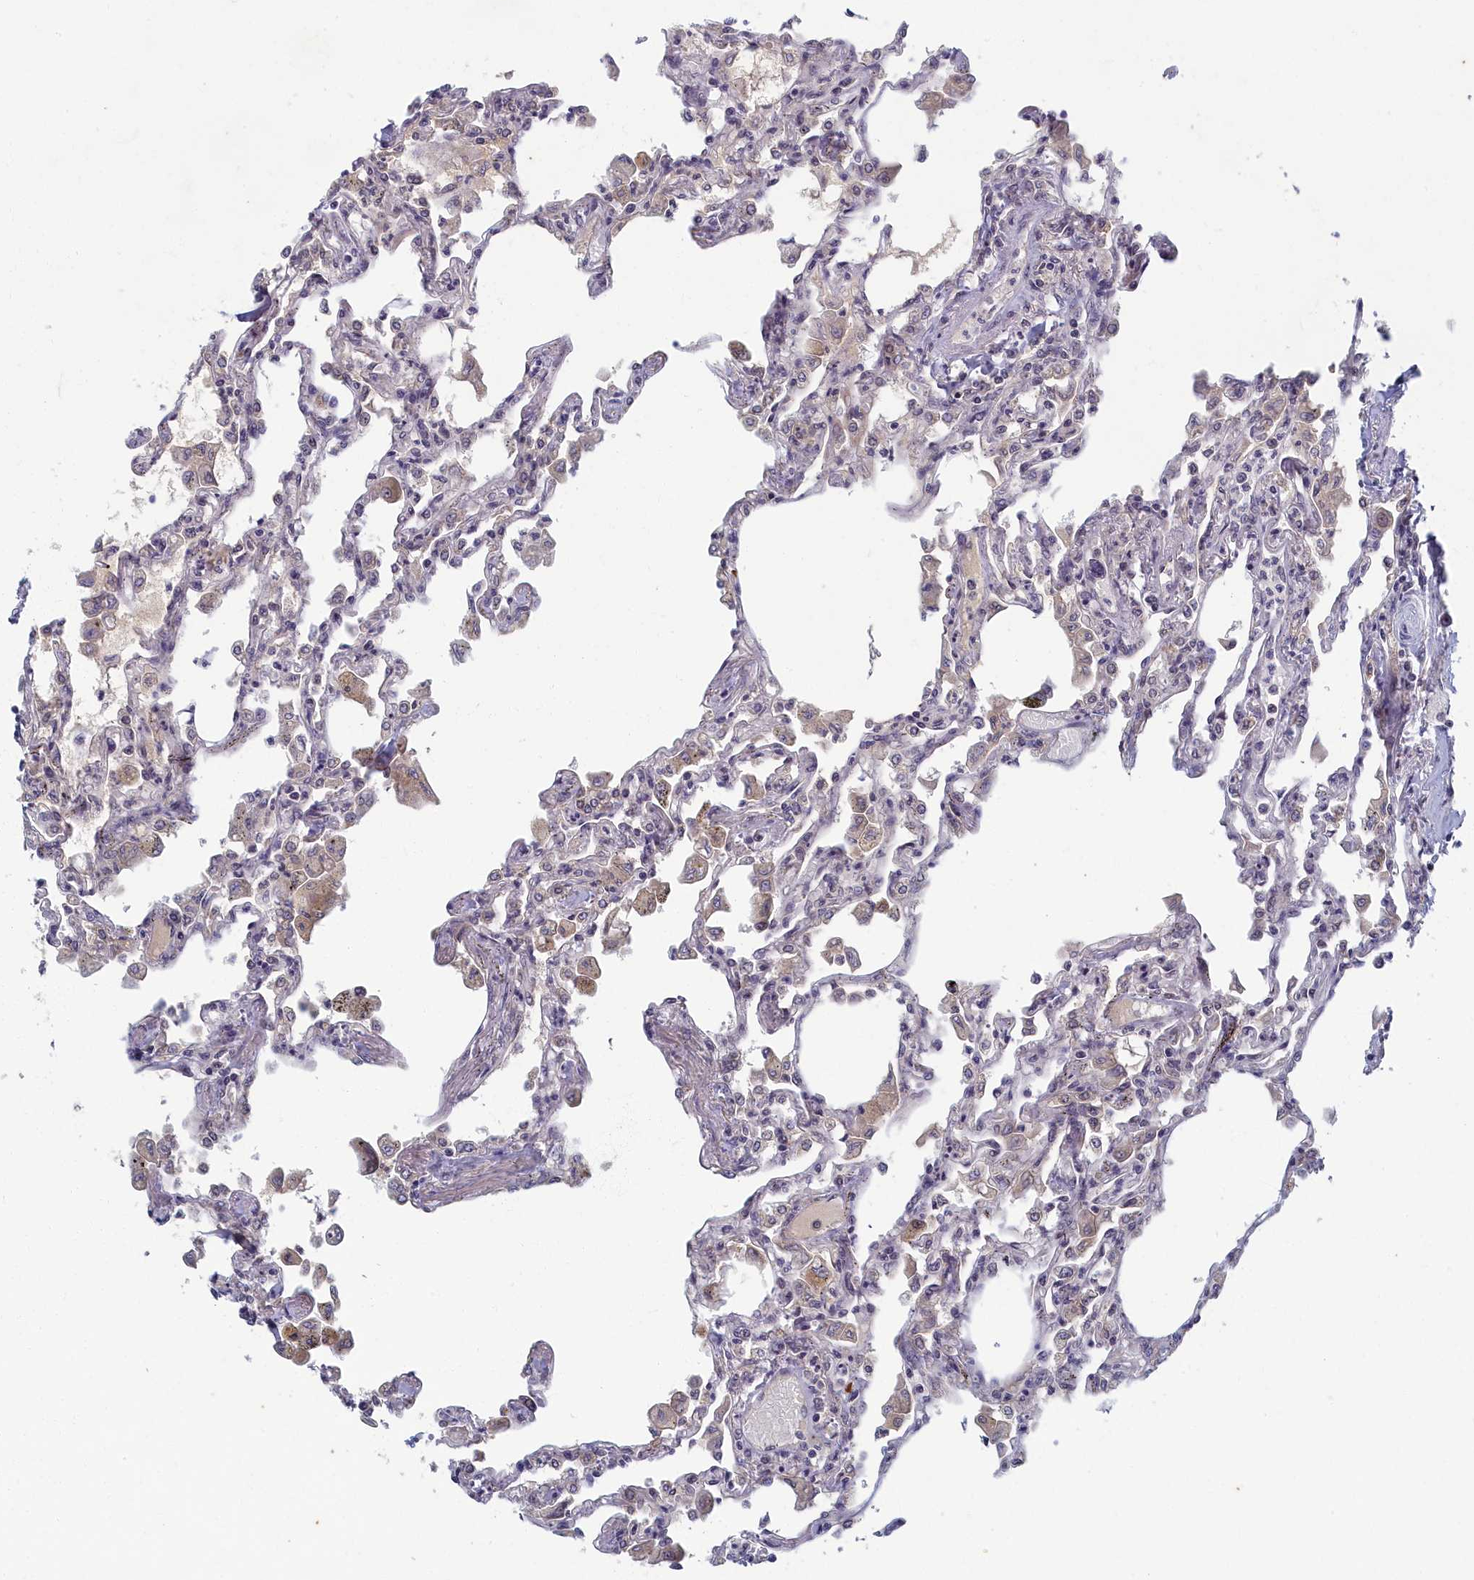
{"staining": {"intensity": "negative", "quantity": "none", "location": "none"}, "tissue": "lung", "cell_type": "Alveolar cells", "image_type": "normal", "snomed": [{"axis": "morphology", "description": "Normal tissue, NOS"}, {"axis": "topography", "description": "Bronchus"}, {"axis": "topography", "description": "Lung"}], "caption": "IHC of normal lung demonstrates no positivity in alveolar cells.", "gene": "DNAJC17", "patient": {"sex": "female", "age": 49}}